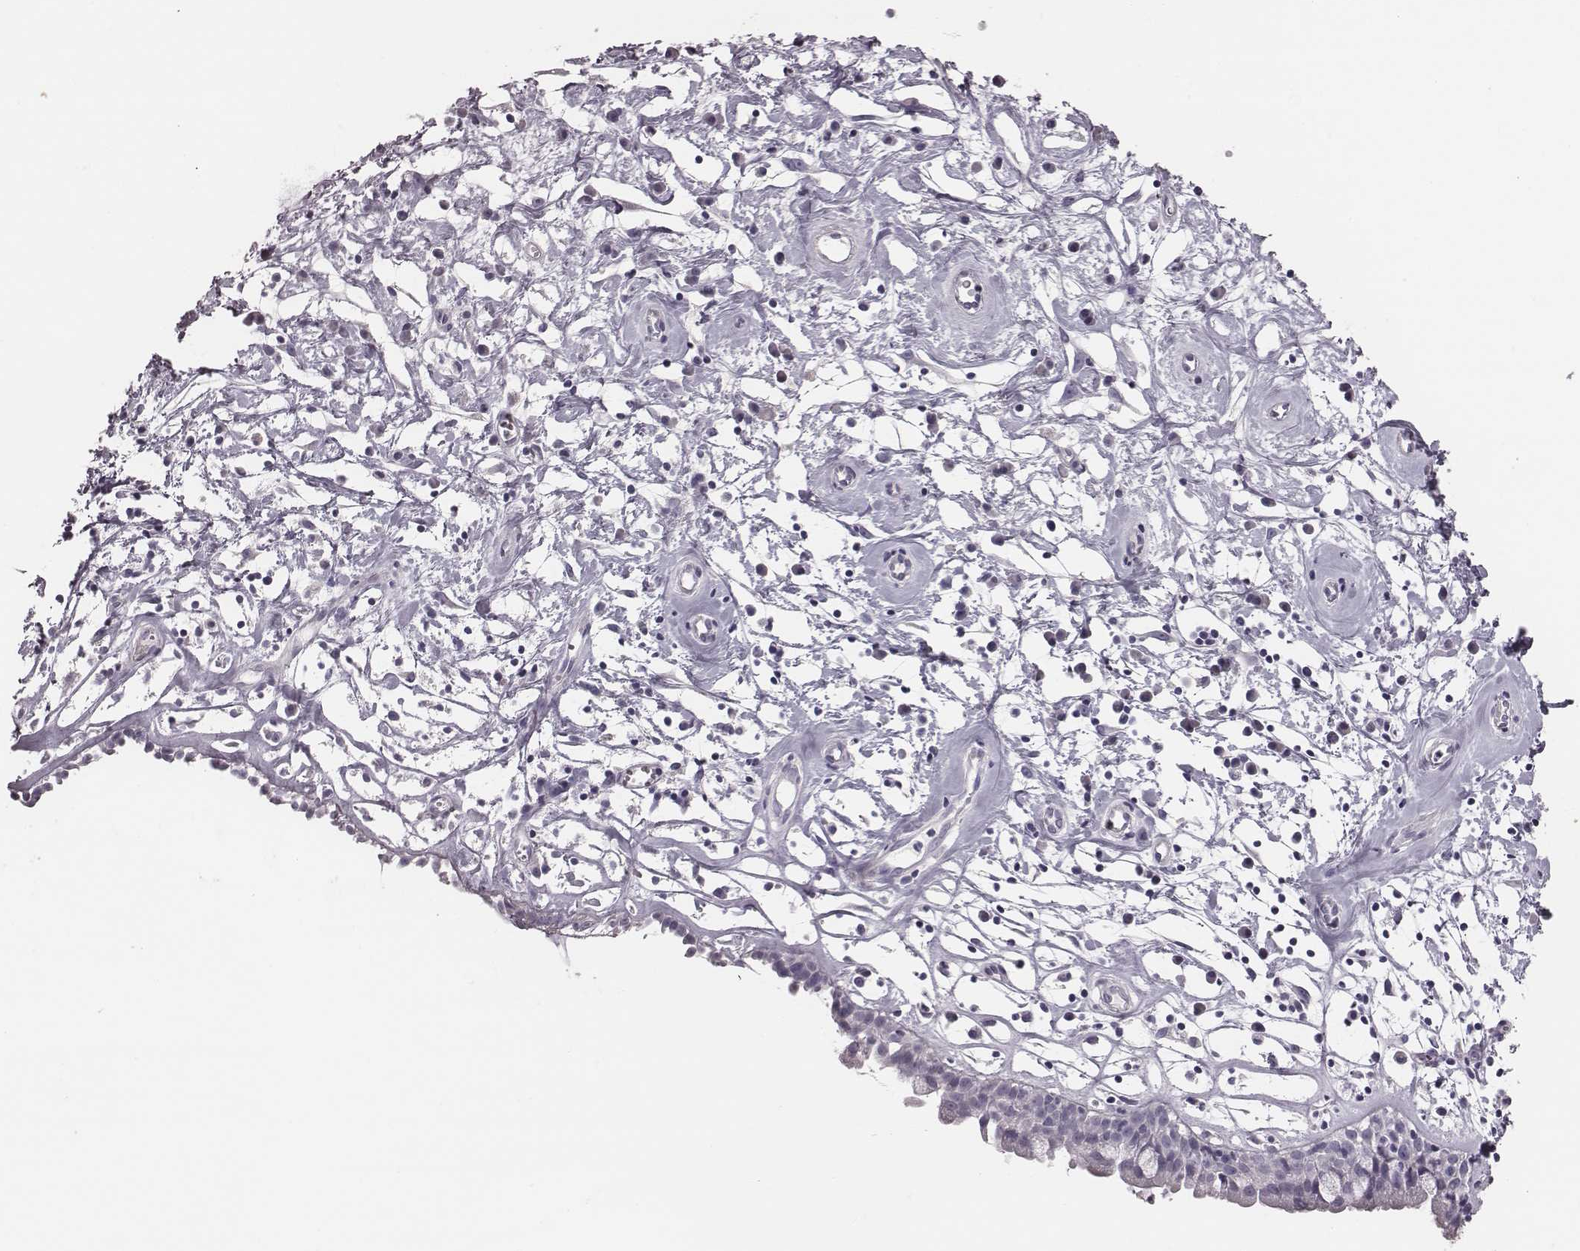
{"staining": {"intensity": "negative", "quantity": "none", "location": "none"}, "tissue": "nasopharynx", "cell_type": "Respiratory epithelial cells", "image_type": "normal", "snomed": [{"axis": "morphology", "description": "Normal tissue, NOS"}, {"axis": "topography", "description": "Nasopharynx"}], "caption": "This is a micrograph of immunohistochemistry (IHC) staining of unremarkable nasopharynx, which shows no staining in respiratory epithelial cells. (Brightfield microscopy of DAB immunohistochemistry (IHC) at high magnification).", "gene": "CRISP1", "patient": {"sex": "male", "age": 77}}